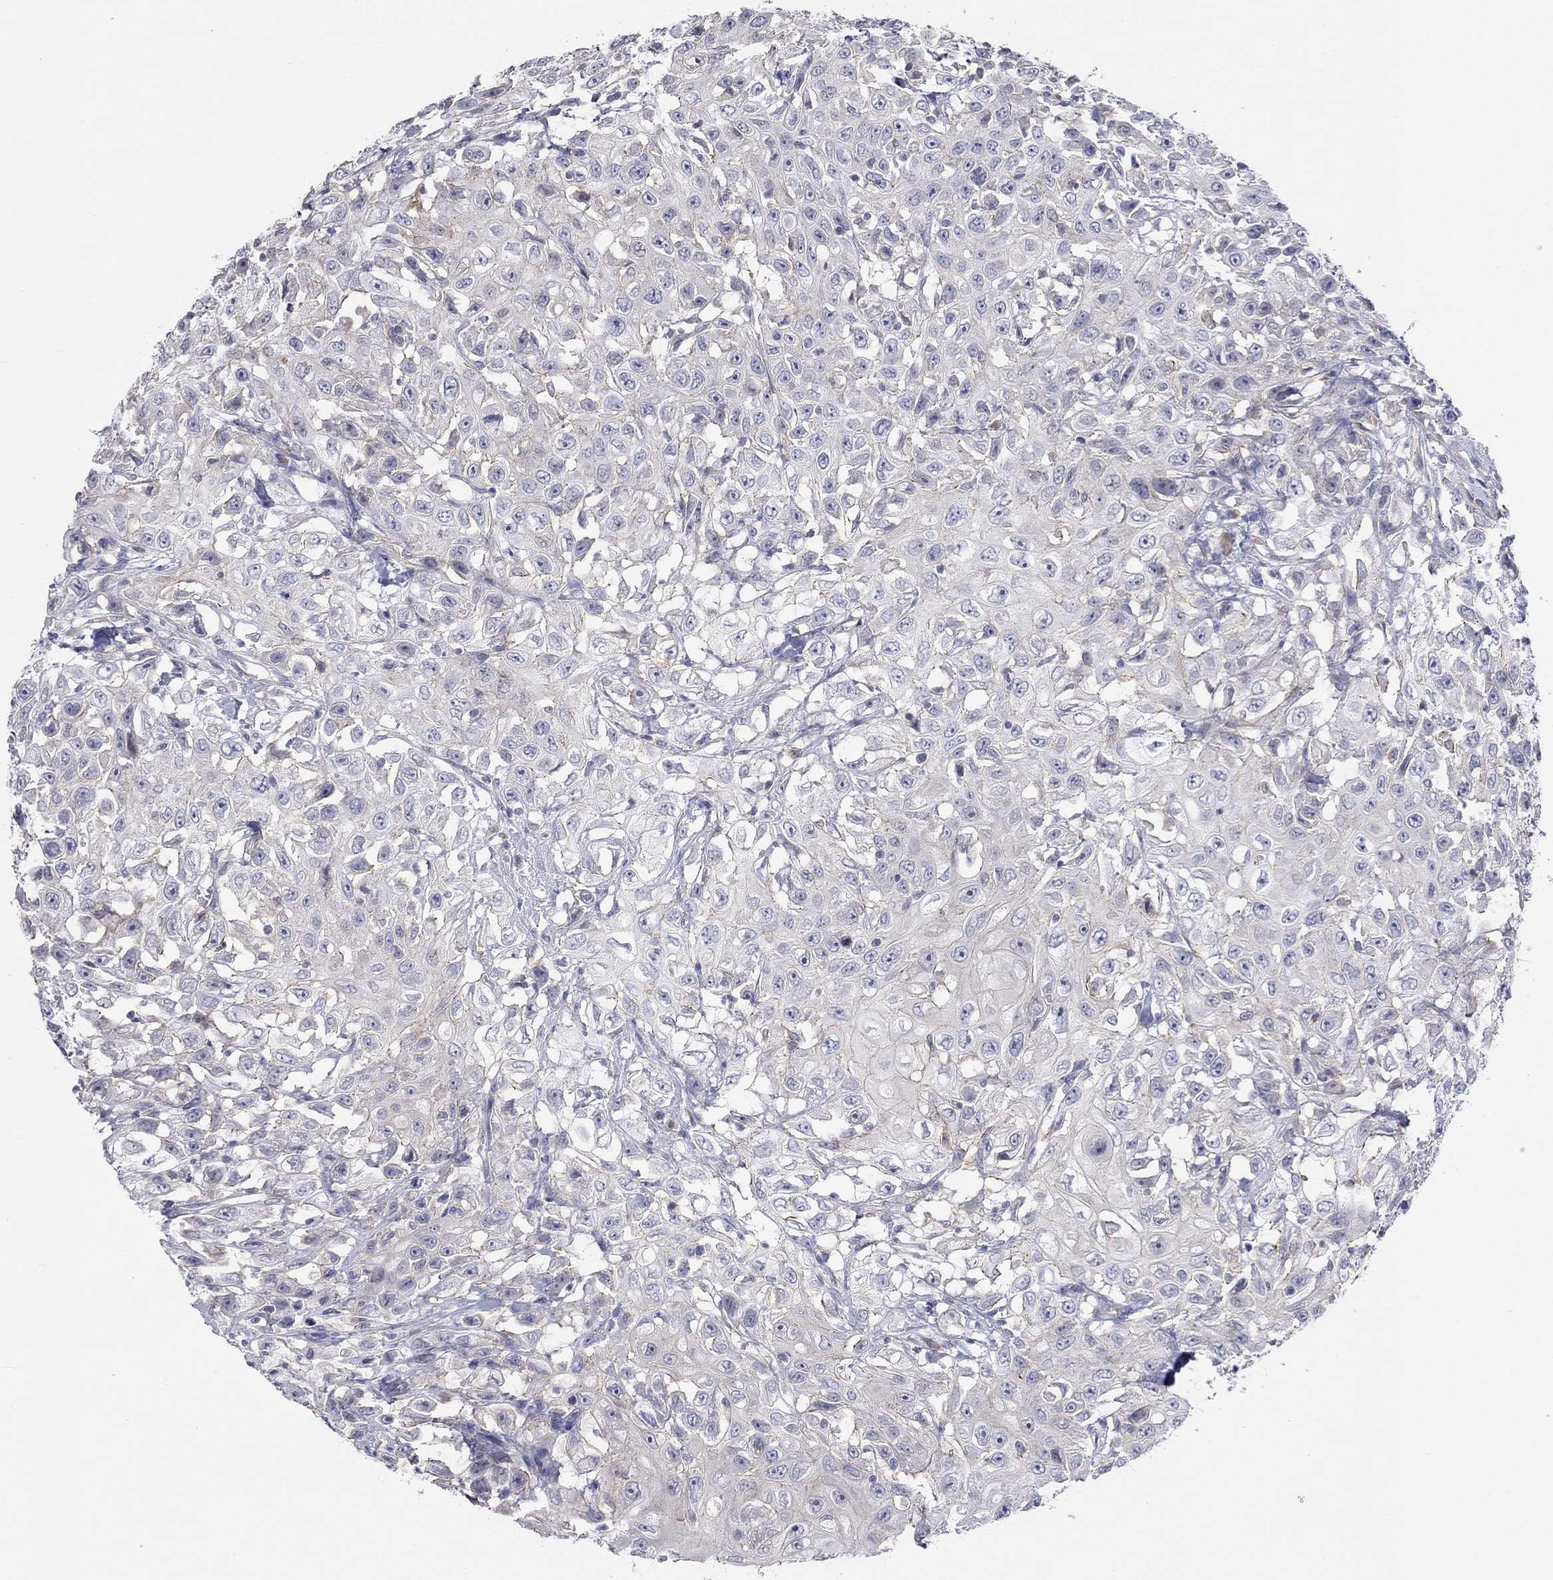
{"staining": {"intensity": "negative", "quantity": "none", "location": "none"}, "tissue": "urothelial cancer", "cell_type": "Tumor cells", "image_type": "cancer", "snomed": [{"axis": "morphology", "description": "Urothelial carcinoma, High grade"}, {"axis": "topography", "description": "Urinary bladder"}], "caption": "The histopathology image shows no staining of tumor cells in urothelial carcinoma (high-grade).", "gene": "PCDHGA10", "patient": {"sex": "female", "age": 56}}